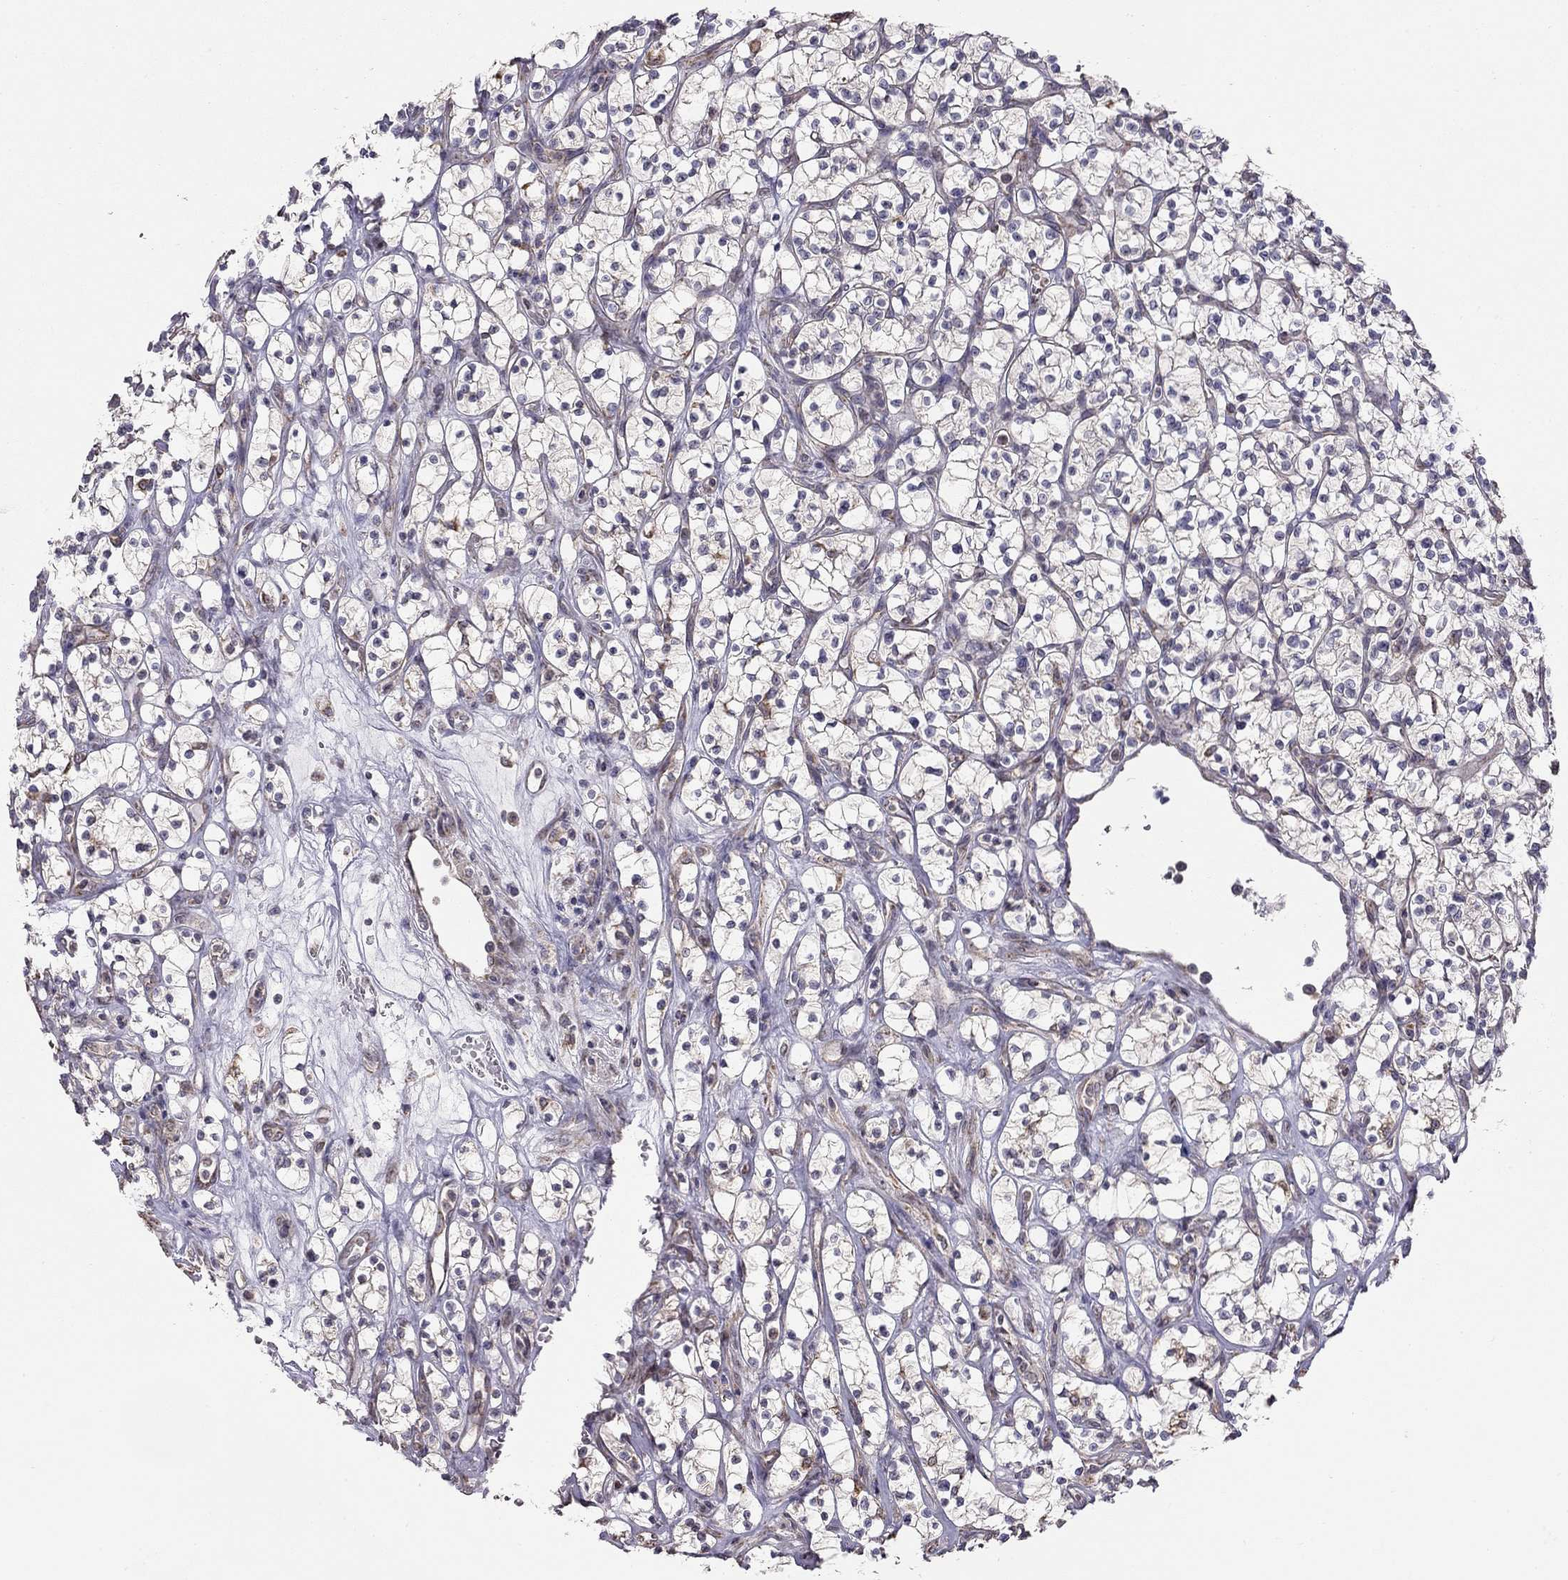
{"staining": {"intensity": "weak", "quantity": "25%-75%", "location": "cytoplasmic/membranous"}, "tissue": "renal cancer", "cell_type": "Tumor cells", "image_type": "cancer", "snomed": [{"axis": "morphology", "description": "Adenocarcinoma, NOS"}, {"axis": "topography", "description": "Kidney"}], "caption": "Protein expression analysis of renal cancer displays weak cytoplasmic/membranous staining in approximately 25%-75% of tumor cells. (IHC, brightfield microscopy, high magnification).", "gene": "LRIT3", "patient": {"sex": "female", "age": 64}}